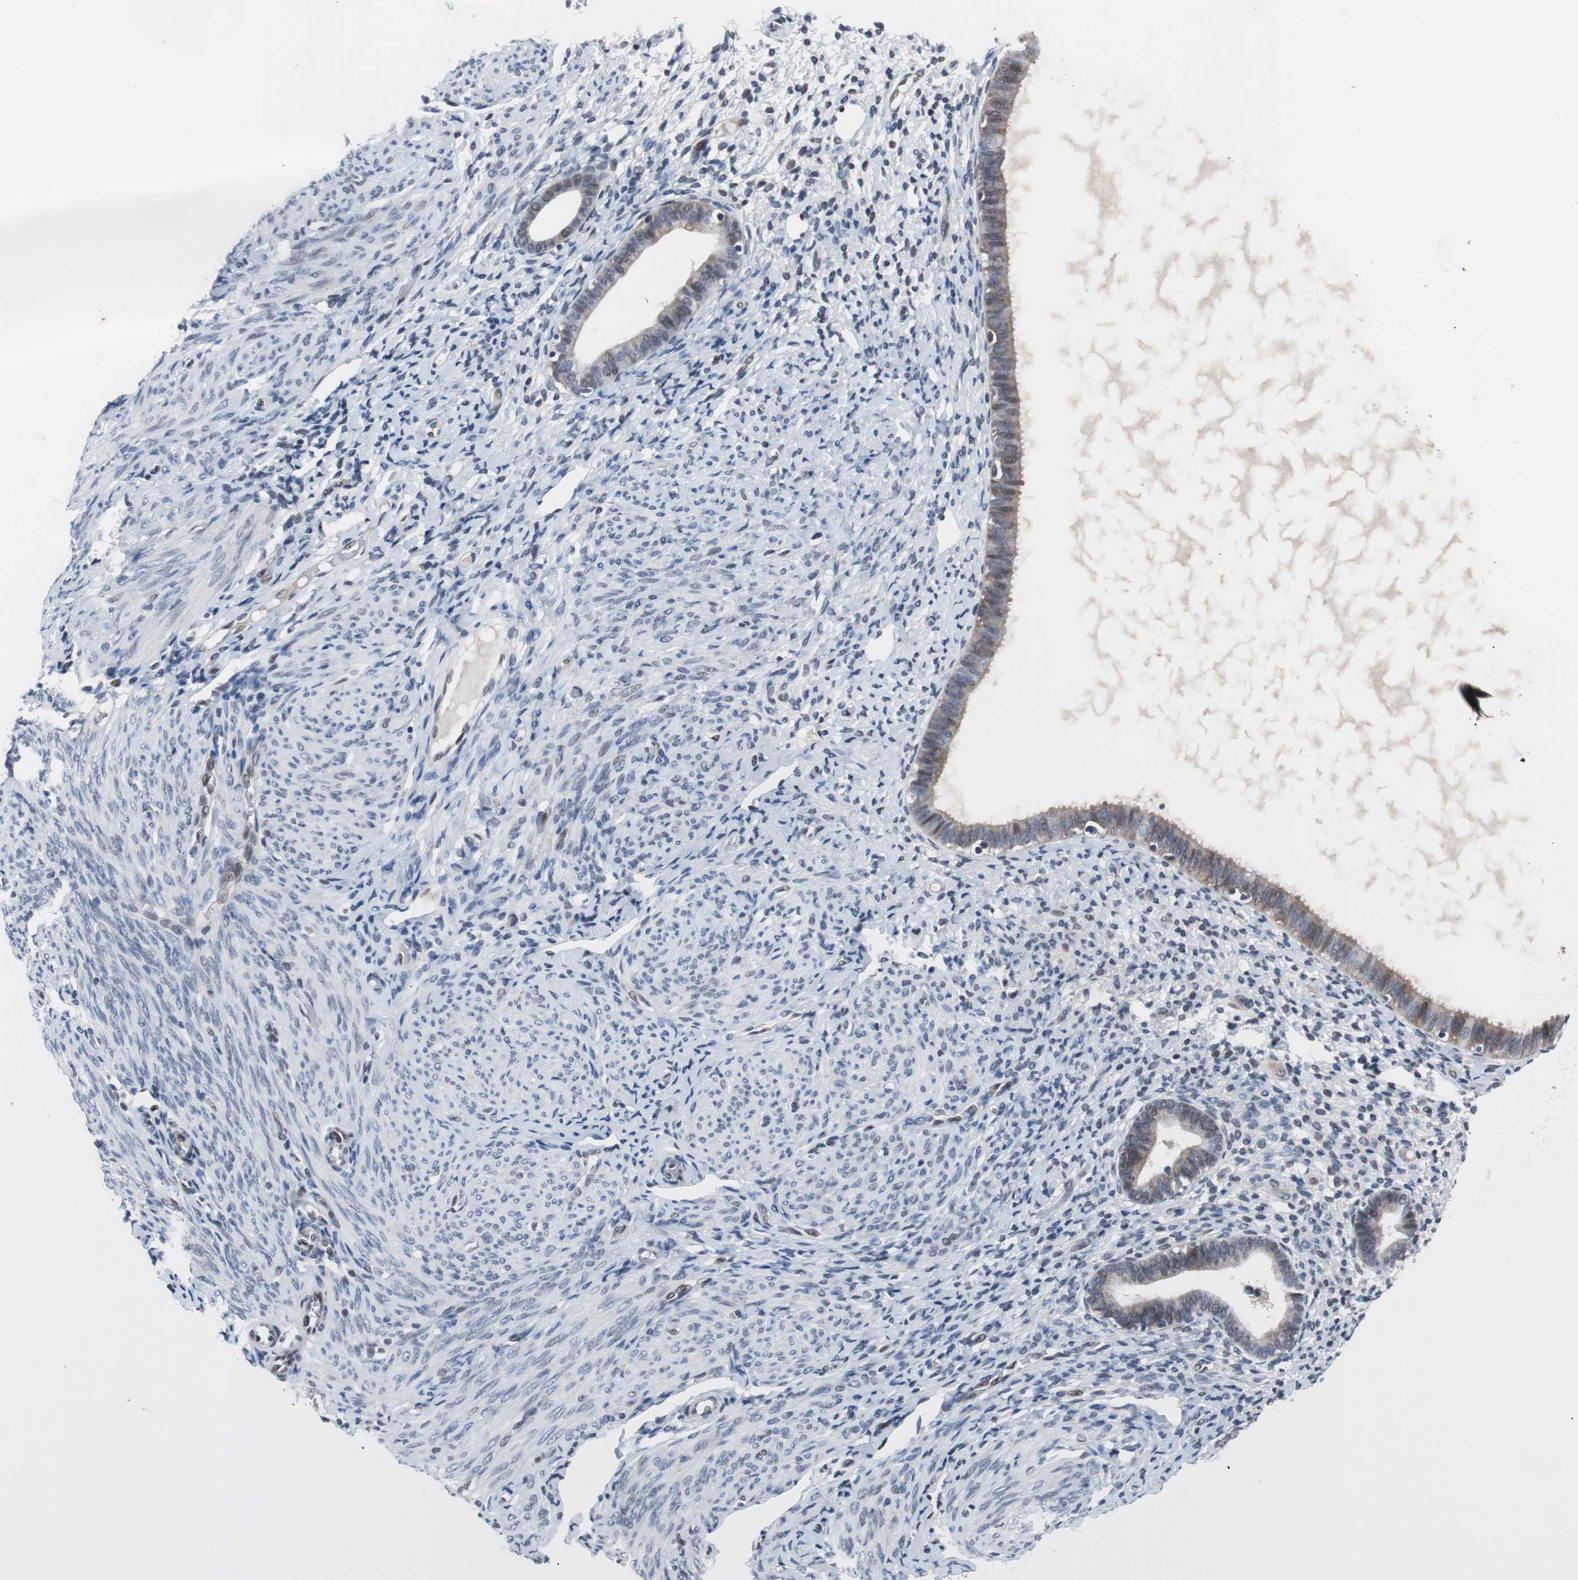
{"staining": {"intensity": "negative", "quantity": "none", "location": "none"}, "tissue": "endometrium", "cell_type": "Cells in endometrial stroma", "image_type": "normal", "snomed": [{"axis": "morphology", "description": "Normal tissue, NOS"}, {"axis": "topography", "description": "Endometrium"}], "caption": "Cells in endometrial stroma show no significant positivity in benign endometrium.", "gene": "TP63", "patient": {"sex": "female", "age": 61}}